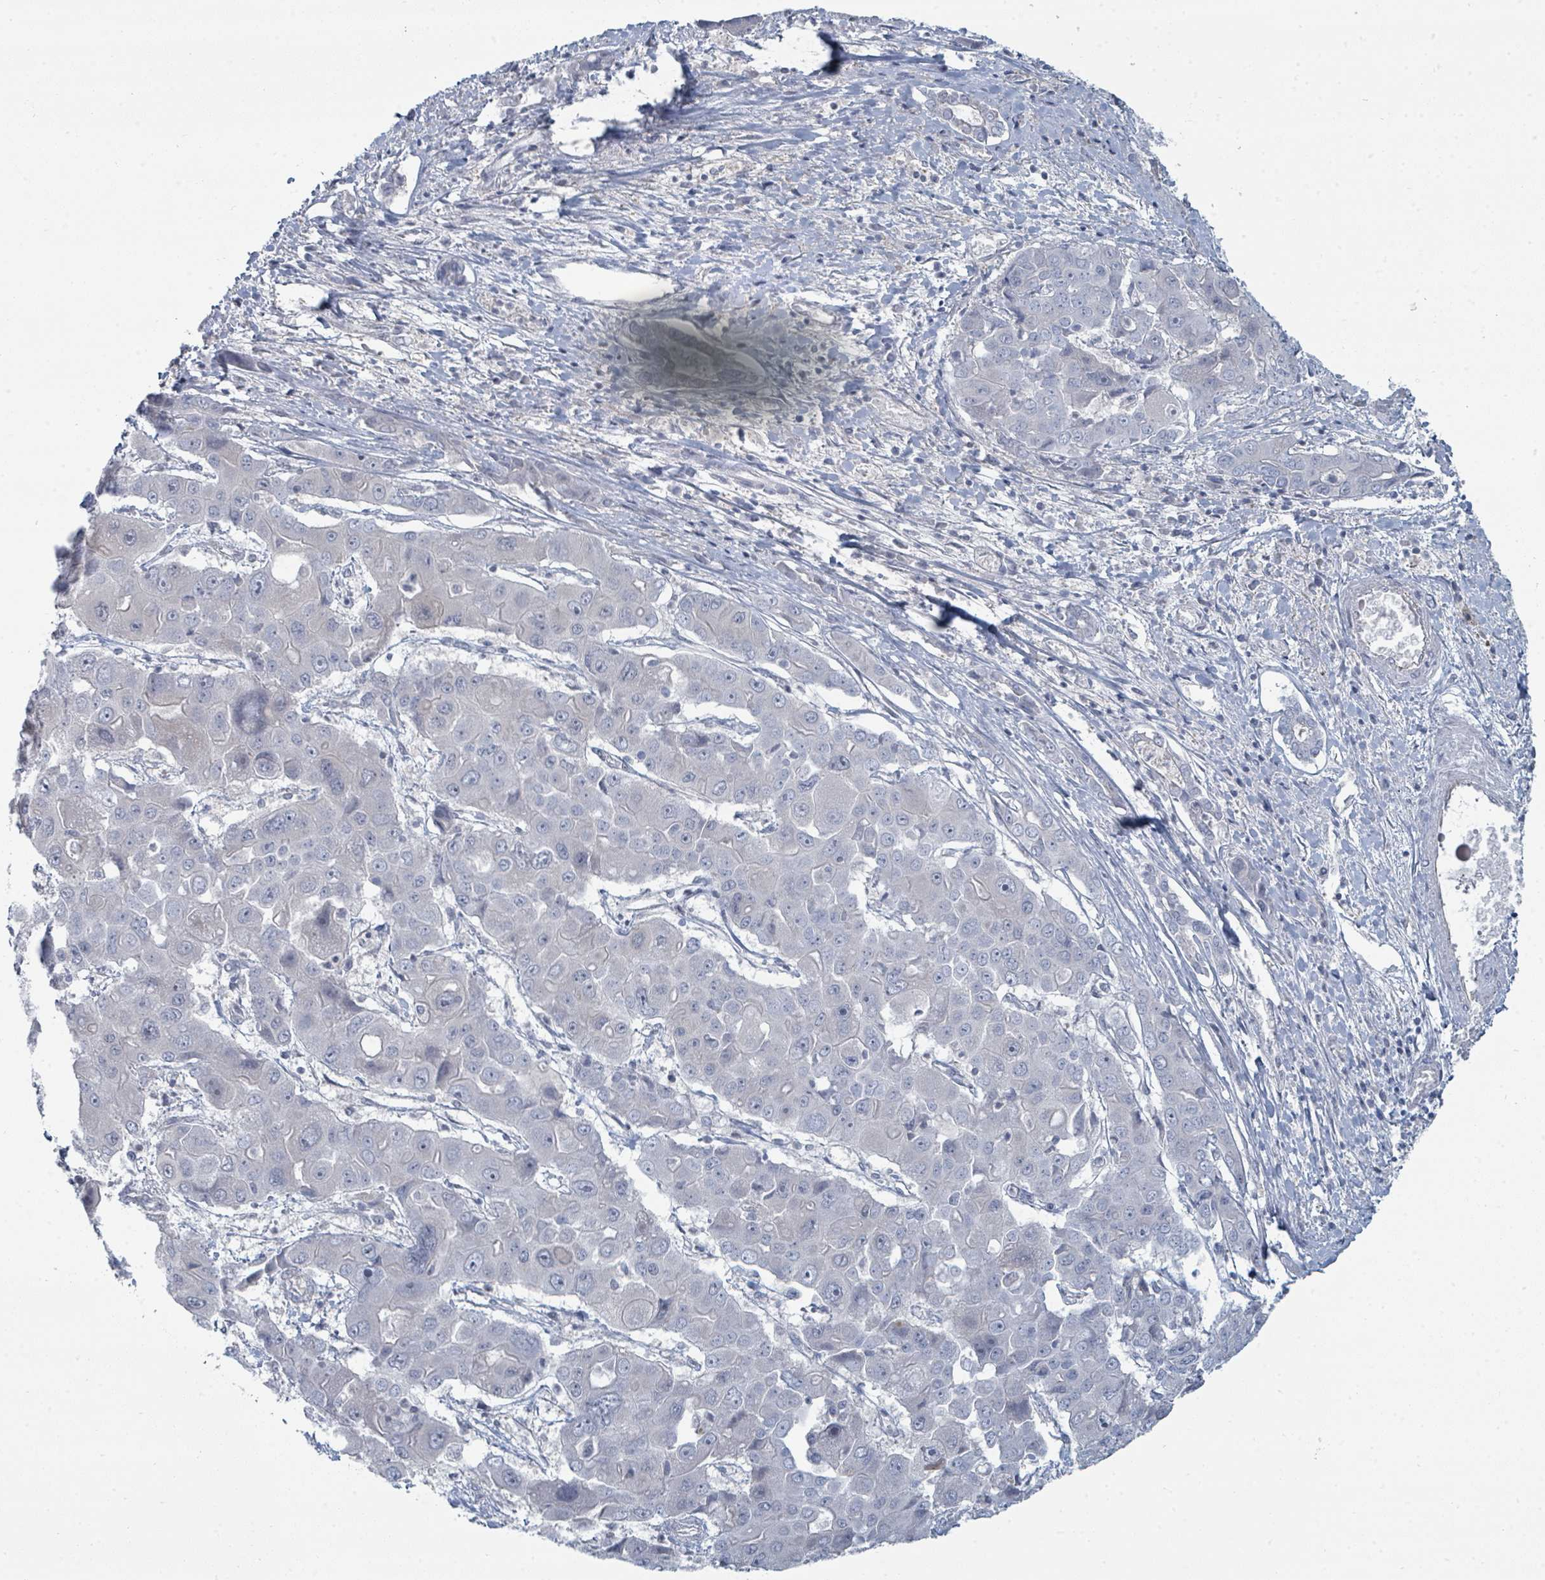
{"staining": {"intensity": "negative", "quantity": "none", "location": "none"}, "tissue": "liver cancer", "cell_type": "Tumor cells", "image_type": "cancer", "snomed": [{"axis": "morphology", "description": "Cholangiocarcinoma"}, {"axis": "topography", "description": "Liver"}], "caption": "The immunohistochemistry micrograph has no significant expression in tumor cells of liver cholangiocarcinoma tissue.", "gene": "SLC25A45", "patient": {"sex": "male", "age": 67}}